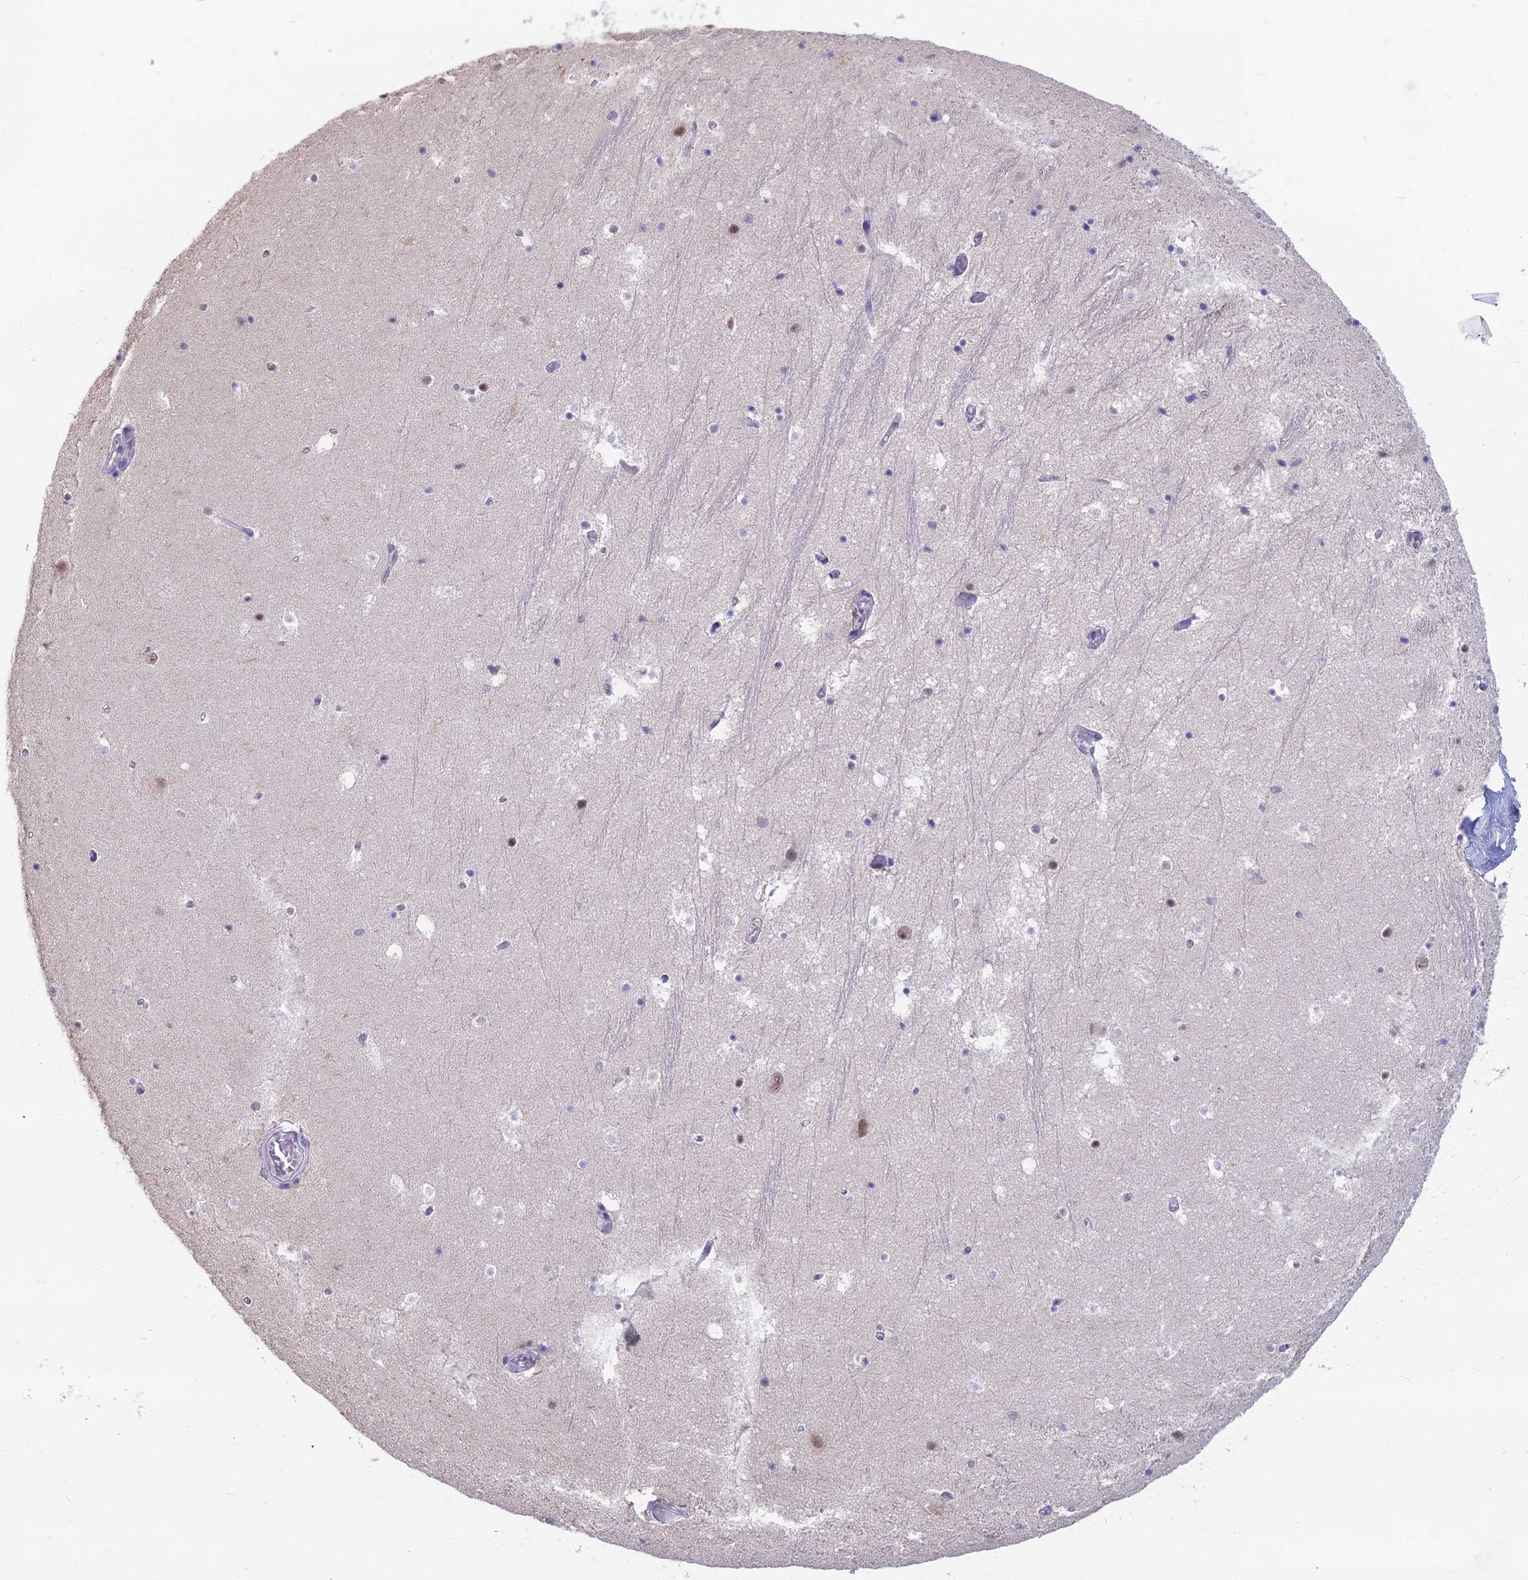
{"staining": {"intensity": "negative", "quantity": "none", "location": "none"}, "tissue": "hippocampus", "cell_type": "Glial cells", "image_type": "normal", "snomed": [{"axis": "morphology", "description": "Normal tissue, NOS"}, {"axis": "topography", "description": "Hippocampus"}], "caption": "IHC of normal human hippocampus shows no staining in glial cells.", "gene": "SRSF7", "patient": {"sex": "female", "age": 52}}